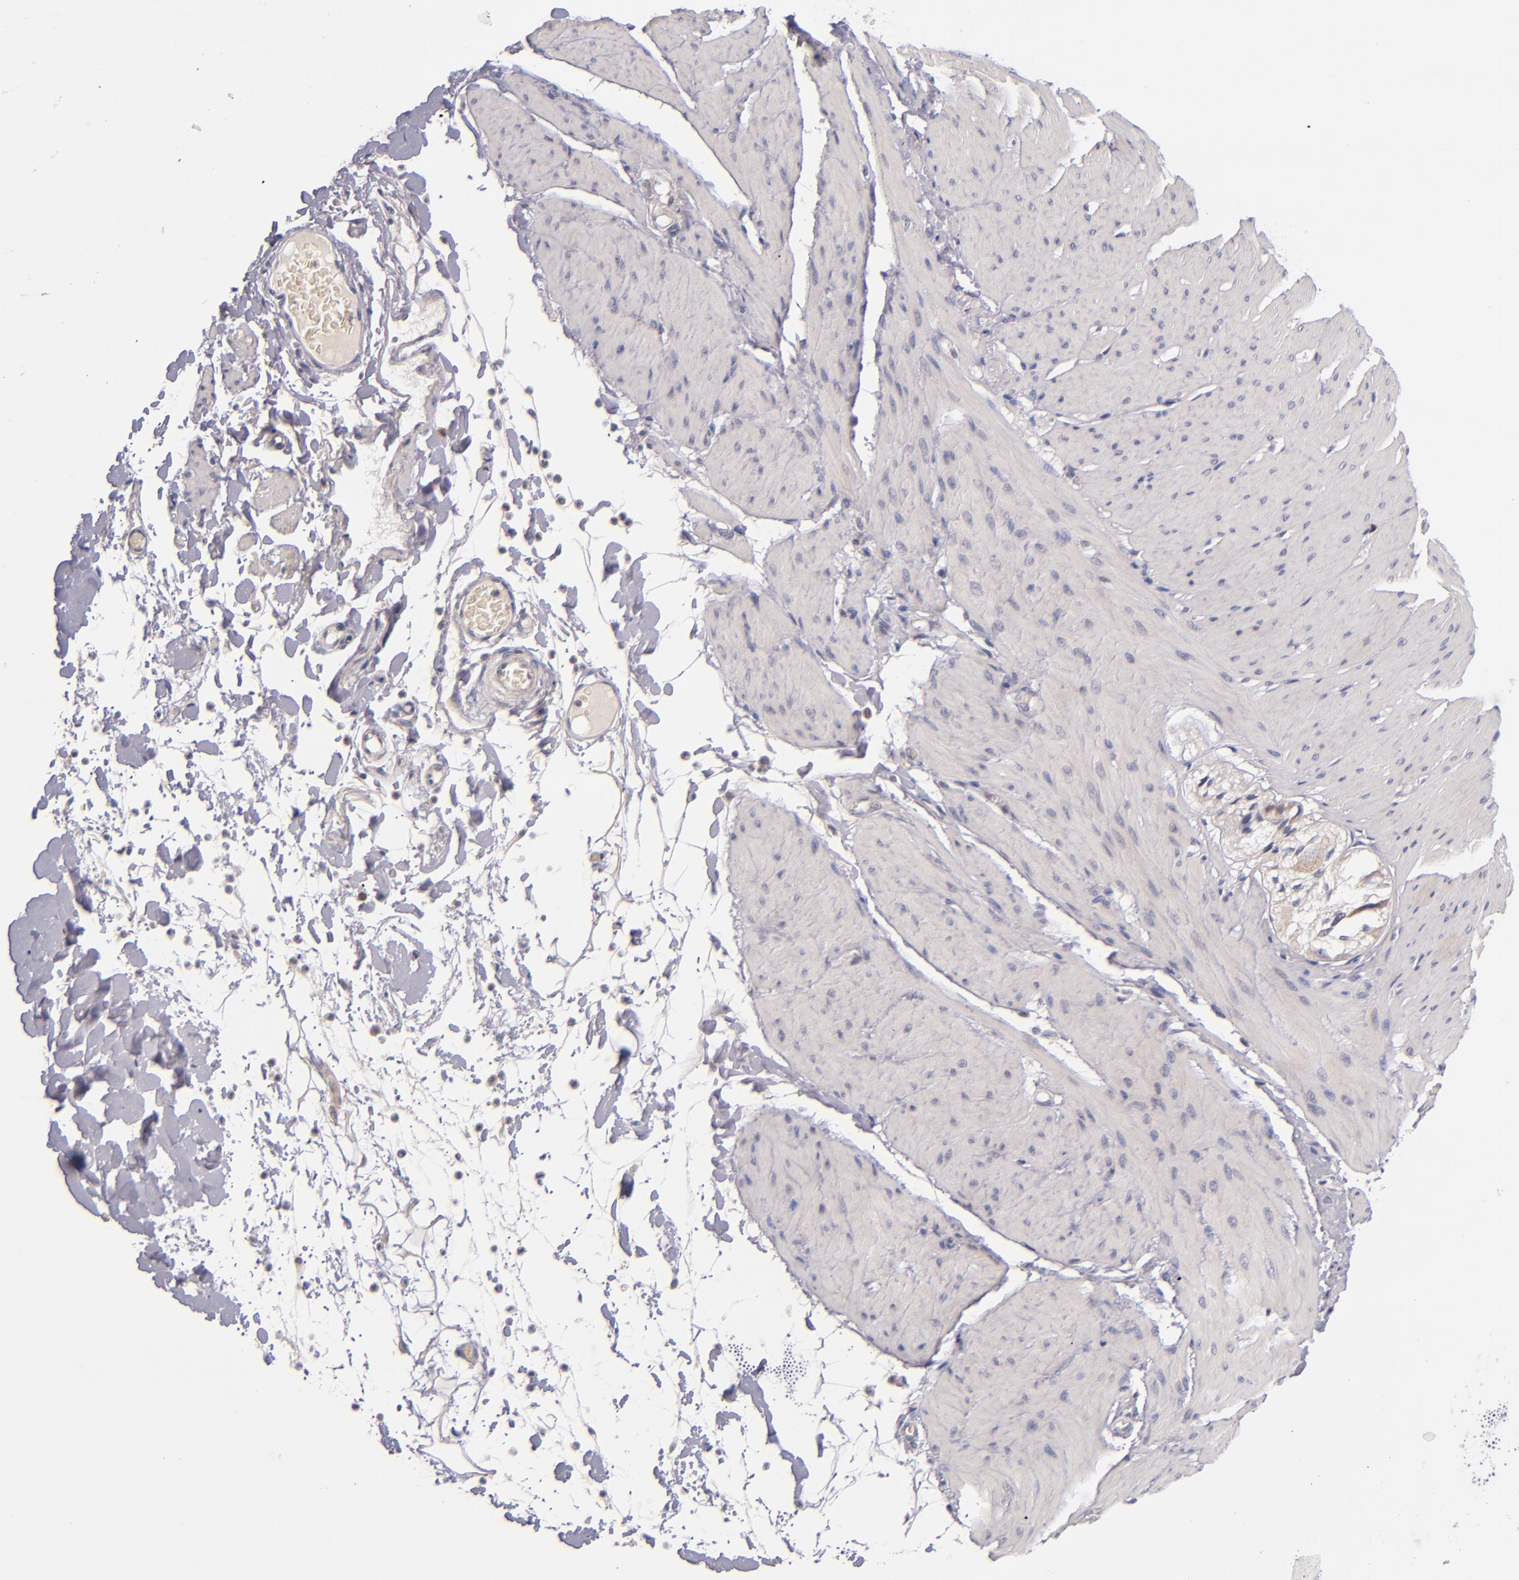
{"staining": {"intensity": "negative", "quantity": "none", "location": "none"}, "tissue": "smooth muscle", "cell_type": "Smooth muscle cells", "image_type": "normal", "snomed": [{"axis": "morphology", "description": "Normal tissue, NOS"}, {"axis": "topography", "description": "Smooth muscle"}, {"axis": "topography", "description": "Colon"}], "caption": "IHC image of unremarkable smooth muscle stained for a protein (brown), which reveals no staining in smooth muscle cells. The staining was performed using DAB to visualize the protein expression in brown, while the nuclei were stained in blue with hematoxylin (Magnification: 20x).", "gene": "TSC2", "patient": {"sex": "male", "age": 67}}